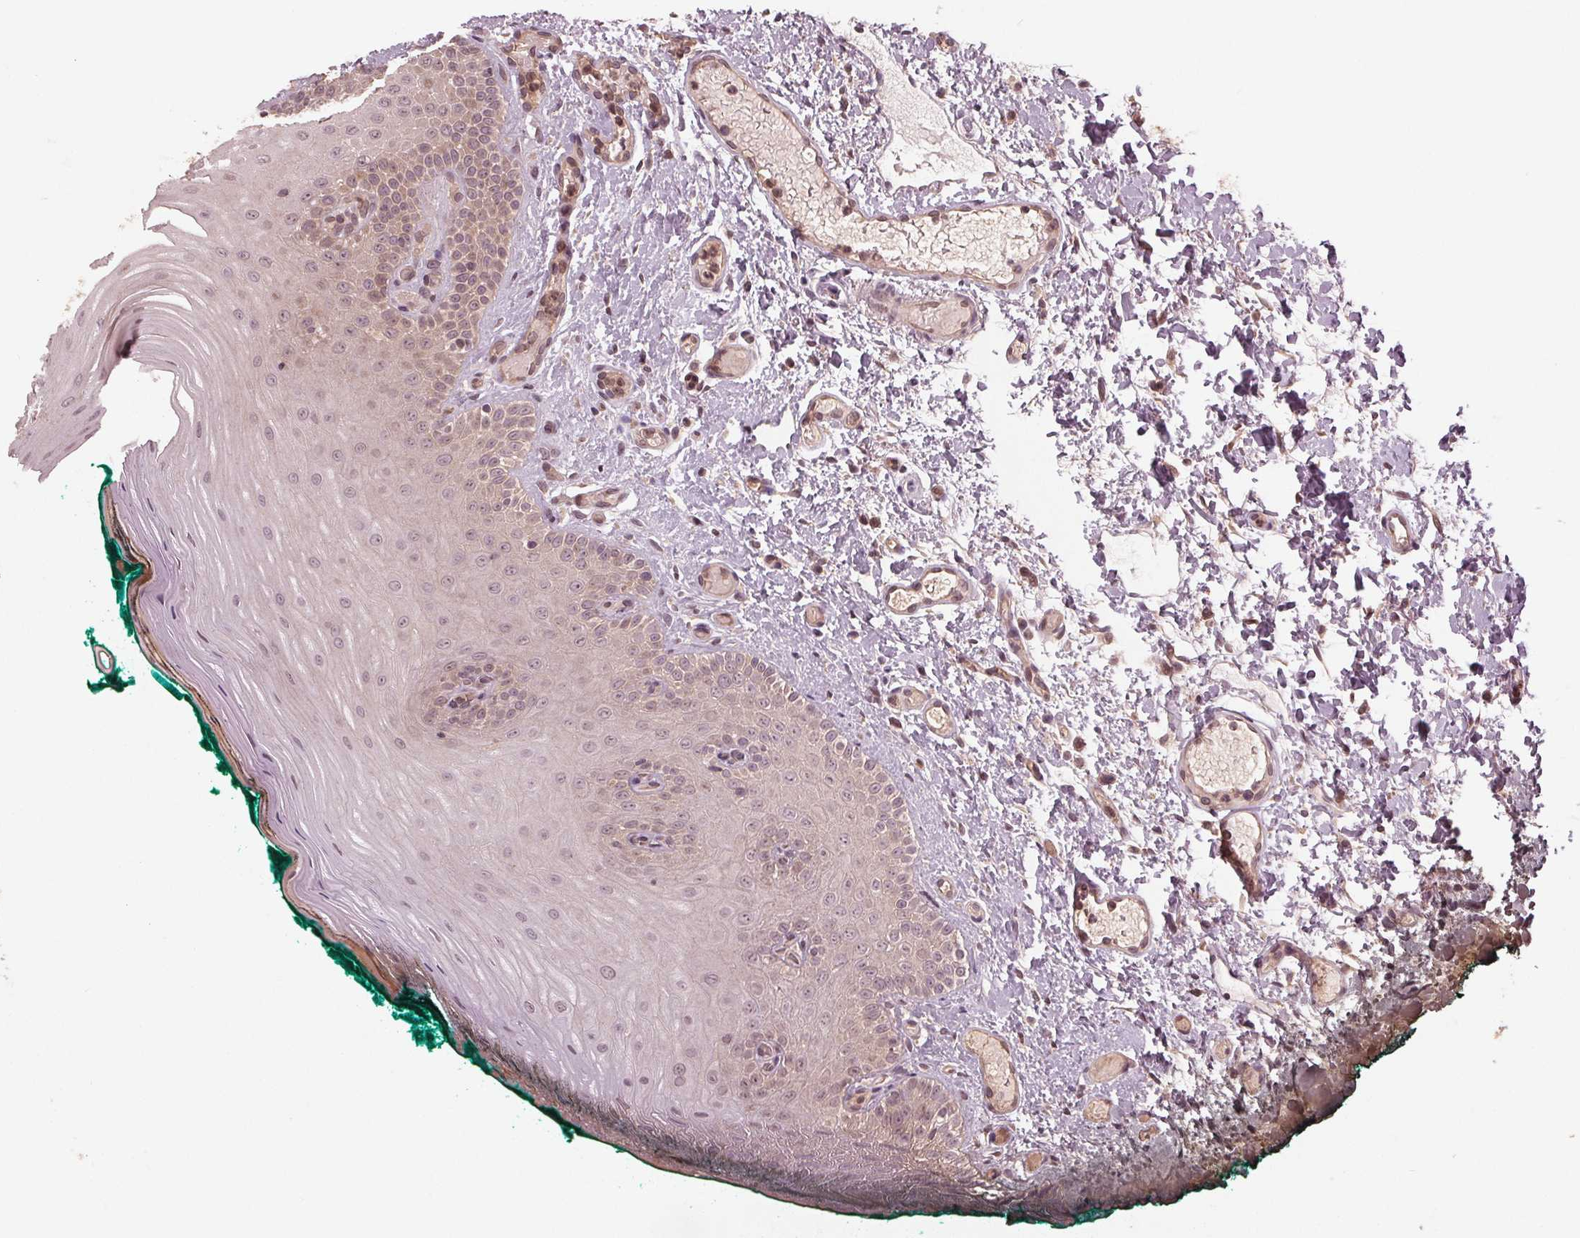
{"staining": {"intensity": "moderate", "quantity": "25%-75%", "location": "nuclear"}, "tissue": "oral mucosa", "cell_type": "Squamous epithelial cells", "image_type": "normal", "snomed": [{"axis": "morphology", "description": "Normal tissue, NOS"}, {"axis": "topography", "description": "Oral tissue"}], "caption": "Immunohistochemistry (IHC) of benign human oral mucosa demonstrates medium levels of moderate nuclear expression in approximately 25%-75% of squamous epithelial cells.", "gene": "ZNF471", "patient": {"sex": "female", "age": 83}}